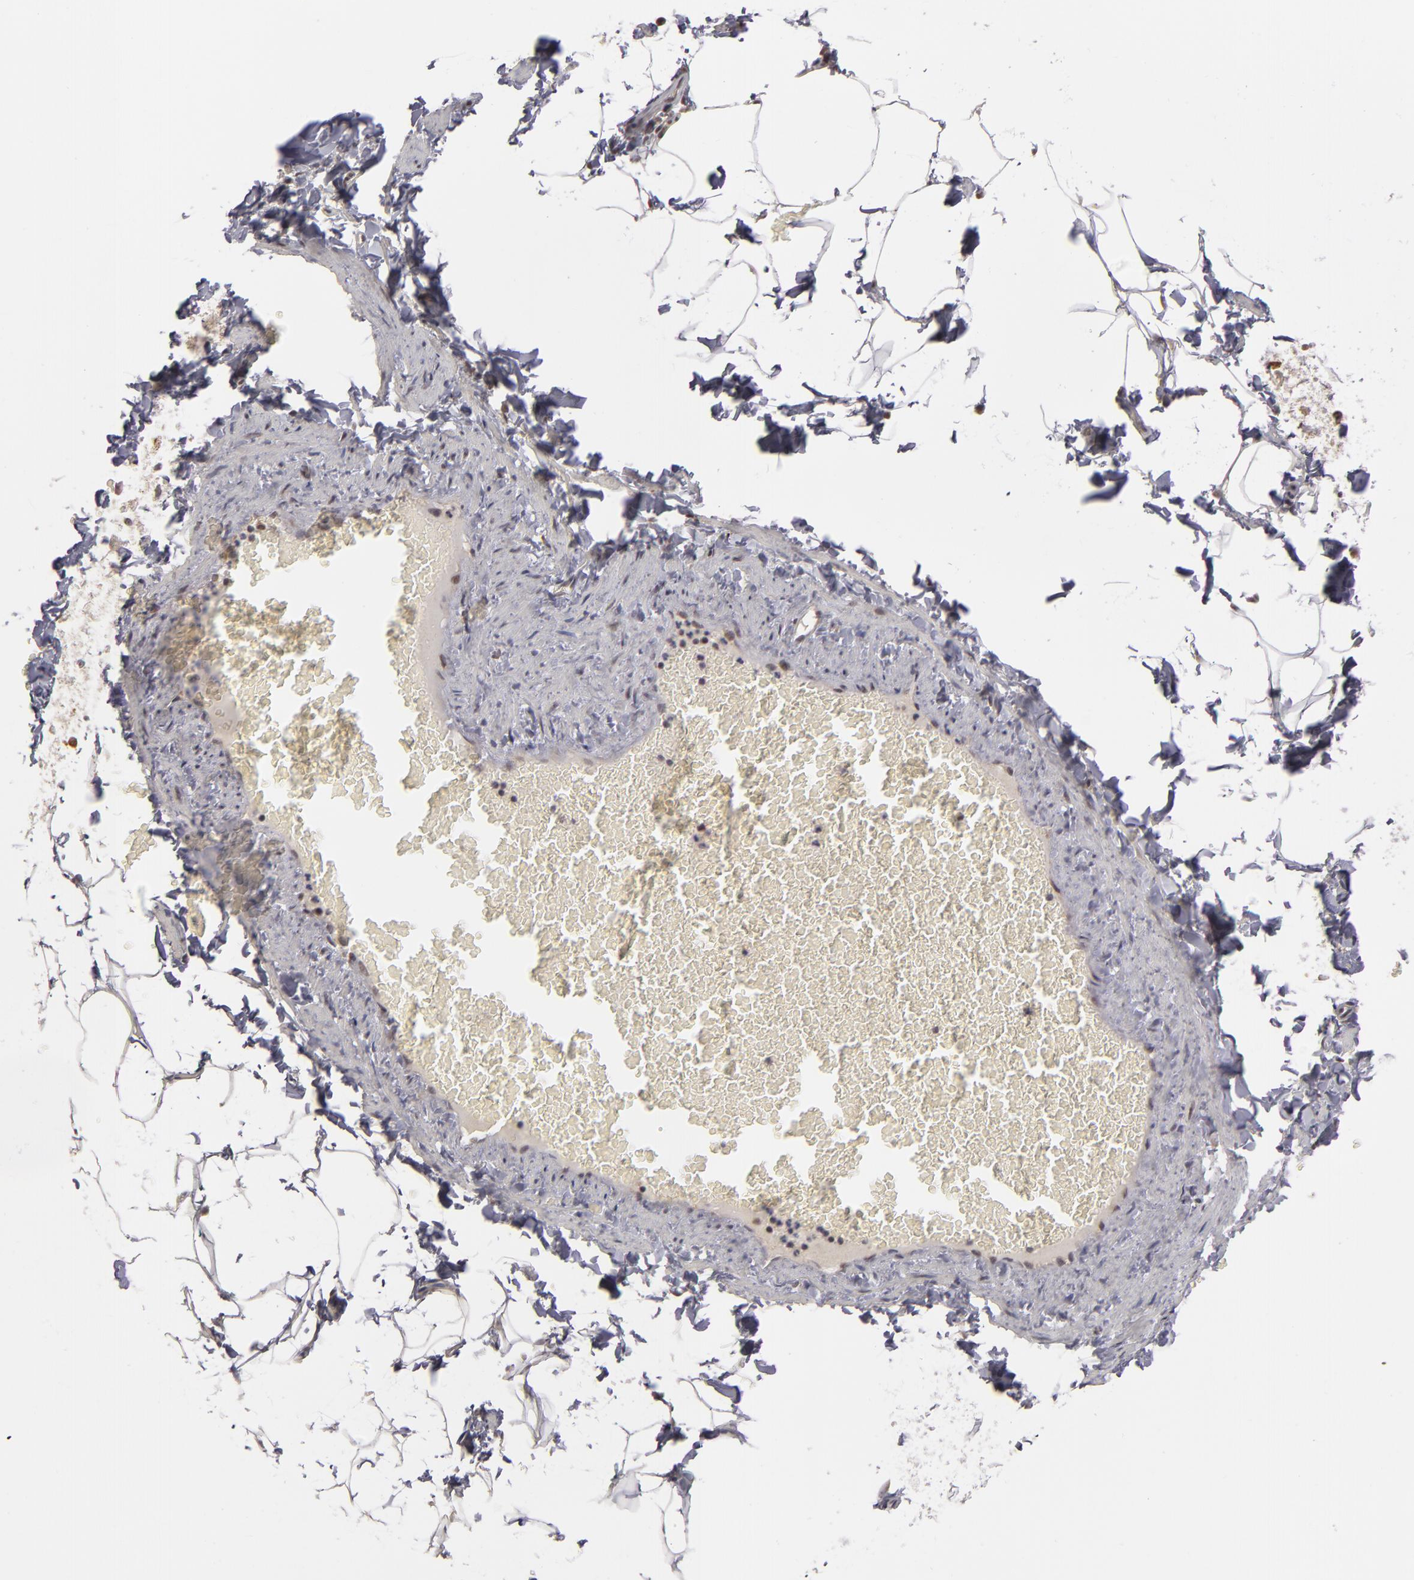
{"staining": {"intensity": "moderate", "quantity": ">75%", "location": "cytoplasmic/membranous,nuclear"}, "tissue": "adipose tissue", "cell_type": "Adipocytes", "image_type": "normal", "snomed": [{"axis": "morphology", "description": "Normal tissue, NOS"}, {"axis": "topography", "description": "Vascular tissue"}], "caption": "Immunohistochemistry (DAB) staining of normal adipose tissue reveals moderate cytoplasmic/membranous,nuclear protein expression in about >75% of adipocytes.", "gene": "ZNF75A", "patient": {"sex": "male", "age": 41}}